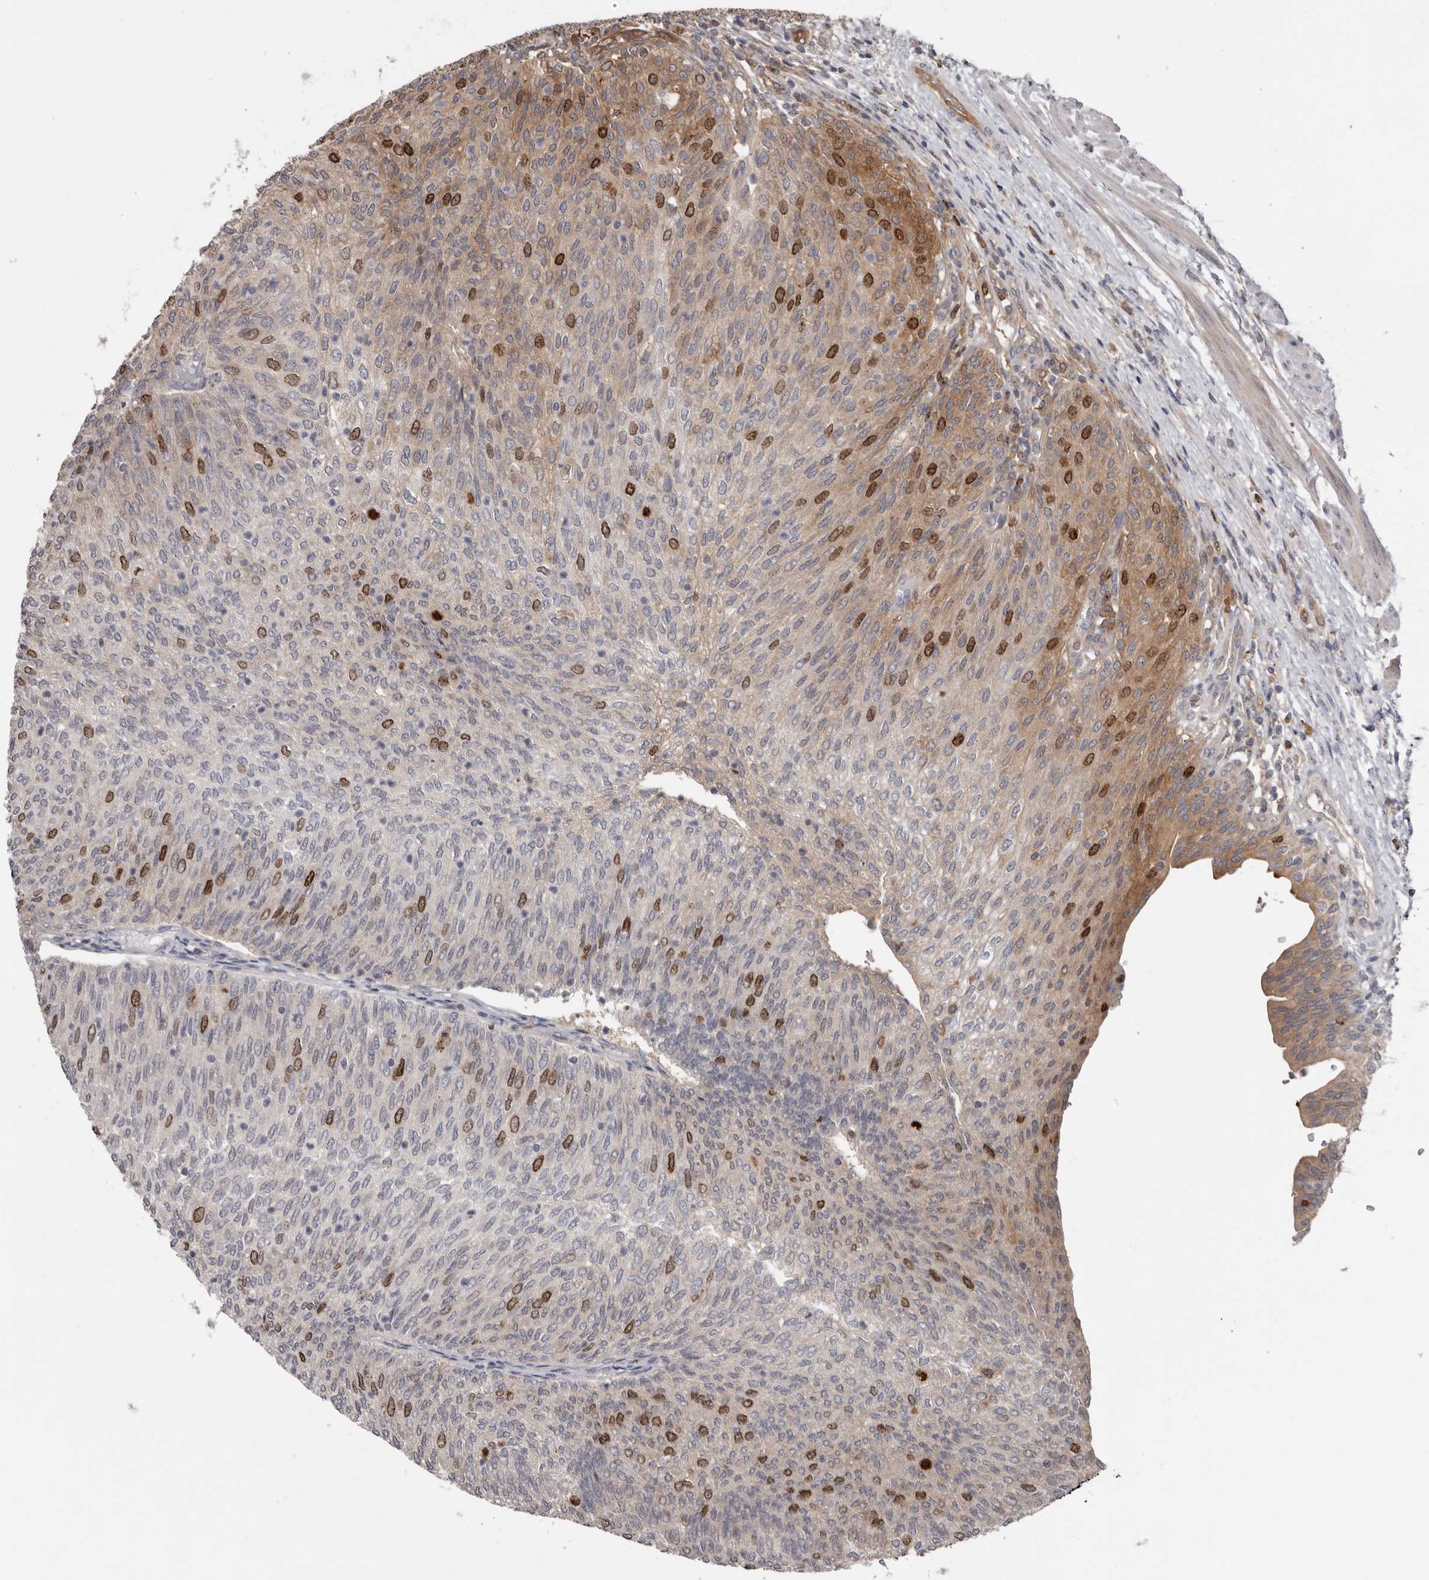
{"staining": {"intensity": "strong", "quantity": "<25%", "location": "nuclear"}, "tissue": "urothelial cancer", "cell_type": "Tumor cells", "image_type": "cancer", "snomed": [{"axis": "morphology", "description": "Urothelial carcinoma, Low grade"}, {"axis": "topography", "description": "Urinary bladder"}], "caption": "A photomicrograph of low-grade urothelial carcinoma stained for a protein reveals strong nuclear brown staining in tumor cells. The staining is performed using DAB brown chromogen to label protein expression. The nuclei are counter-stained blue using hematoxylin.", "gene": "CDCA8", "patient": {"sex": "female", "age": 79}}